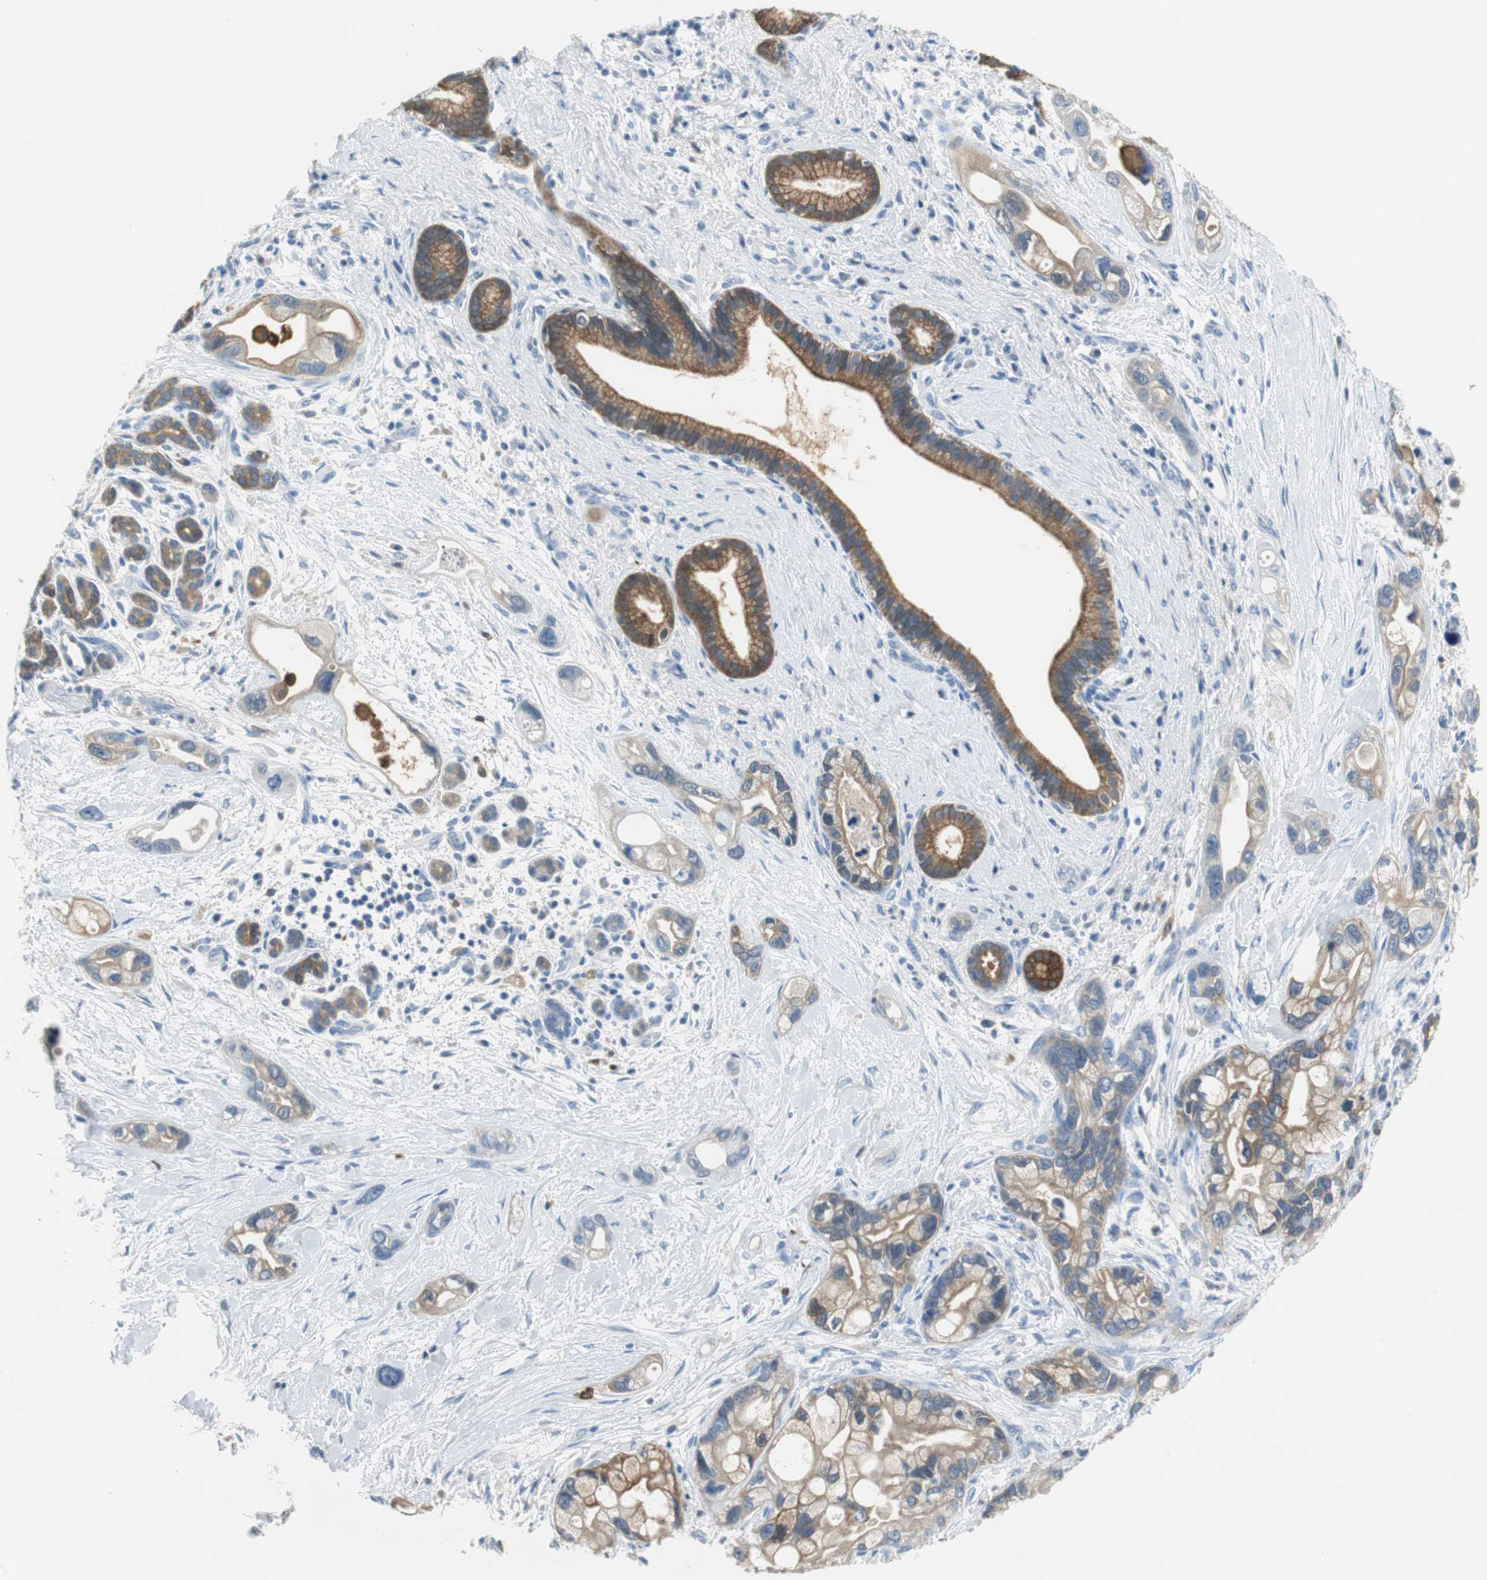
{"staining": {"intensity": "moderate", "quantity": ">75%", "location": "cytoplasmic/membranous"}, "tissue": "pancreatic cancer", "cell_type": "Tumor cells", "image_type": "cancer", "snomed": [{"axis": "morphology", "description": "Adenocarcinoma, NOS"}, {"axis": "topography", "description": "Pancreas"}], "caption": "Tumor cells show medium levels of moderate cytoplasmic/membranous staining in about >75% of cells in adenocarcinoma (pancreatic). (IHC, brightfield microscopy, high magnification).", "gene": "FBP1", "patient": {"sex": "female", "age": 77}}